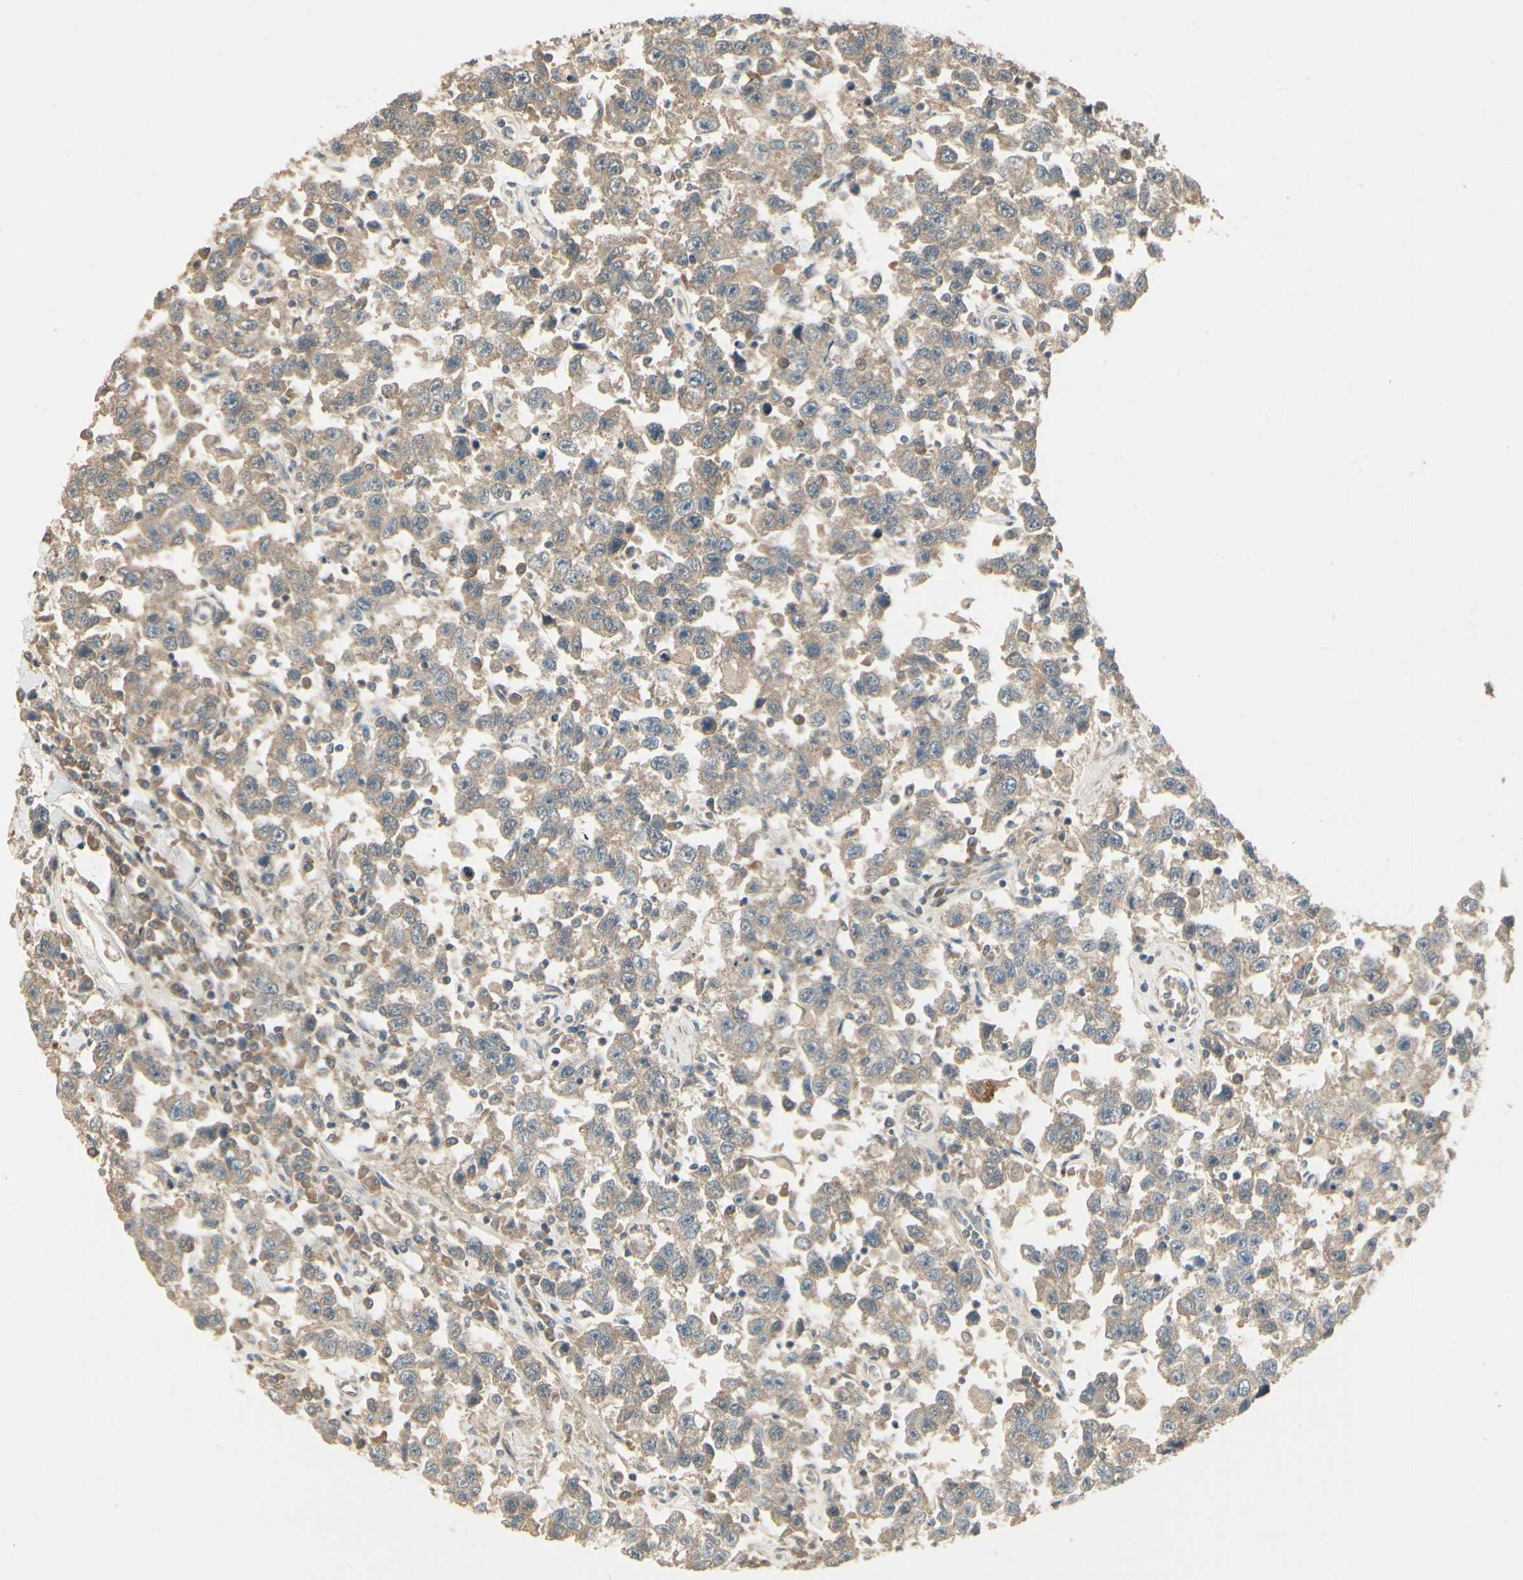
{"staining": {"intensity": "weak", "quantity": ">75%", "location": "cytoplasmic/membranous"}, "tissue": "testis cancer", "cell_type": "Tumor cells", "image_type": "cancer", "snomed": [{"axis": "morphology", "description": "Seminoma, NOS"}, {"axis": "topography", "description": "Testis"}], "caption": "Immunohistochemistry (DAB (3,3'-diaminobenzidine)) staining of human testis cancer shows weak cytoplasmic/membranous protein positivity in approximately >75% of tumor cells.", "gene": "ACVR1", "patient": {"sex": "male", "age": 41}}